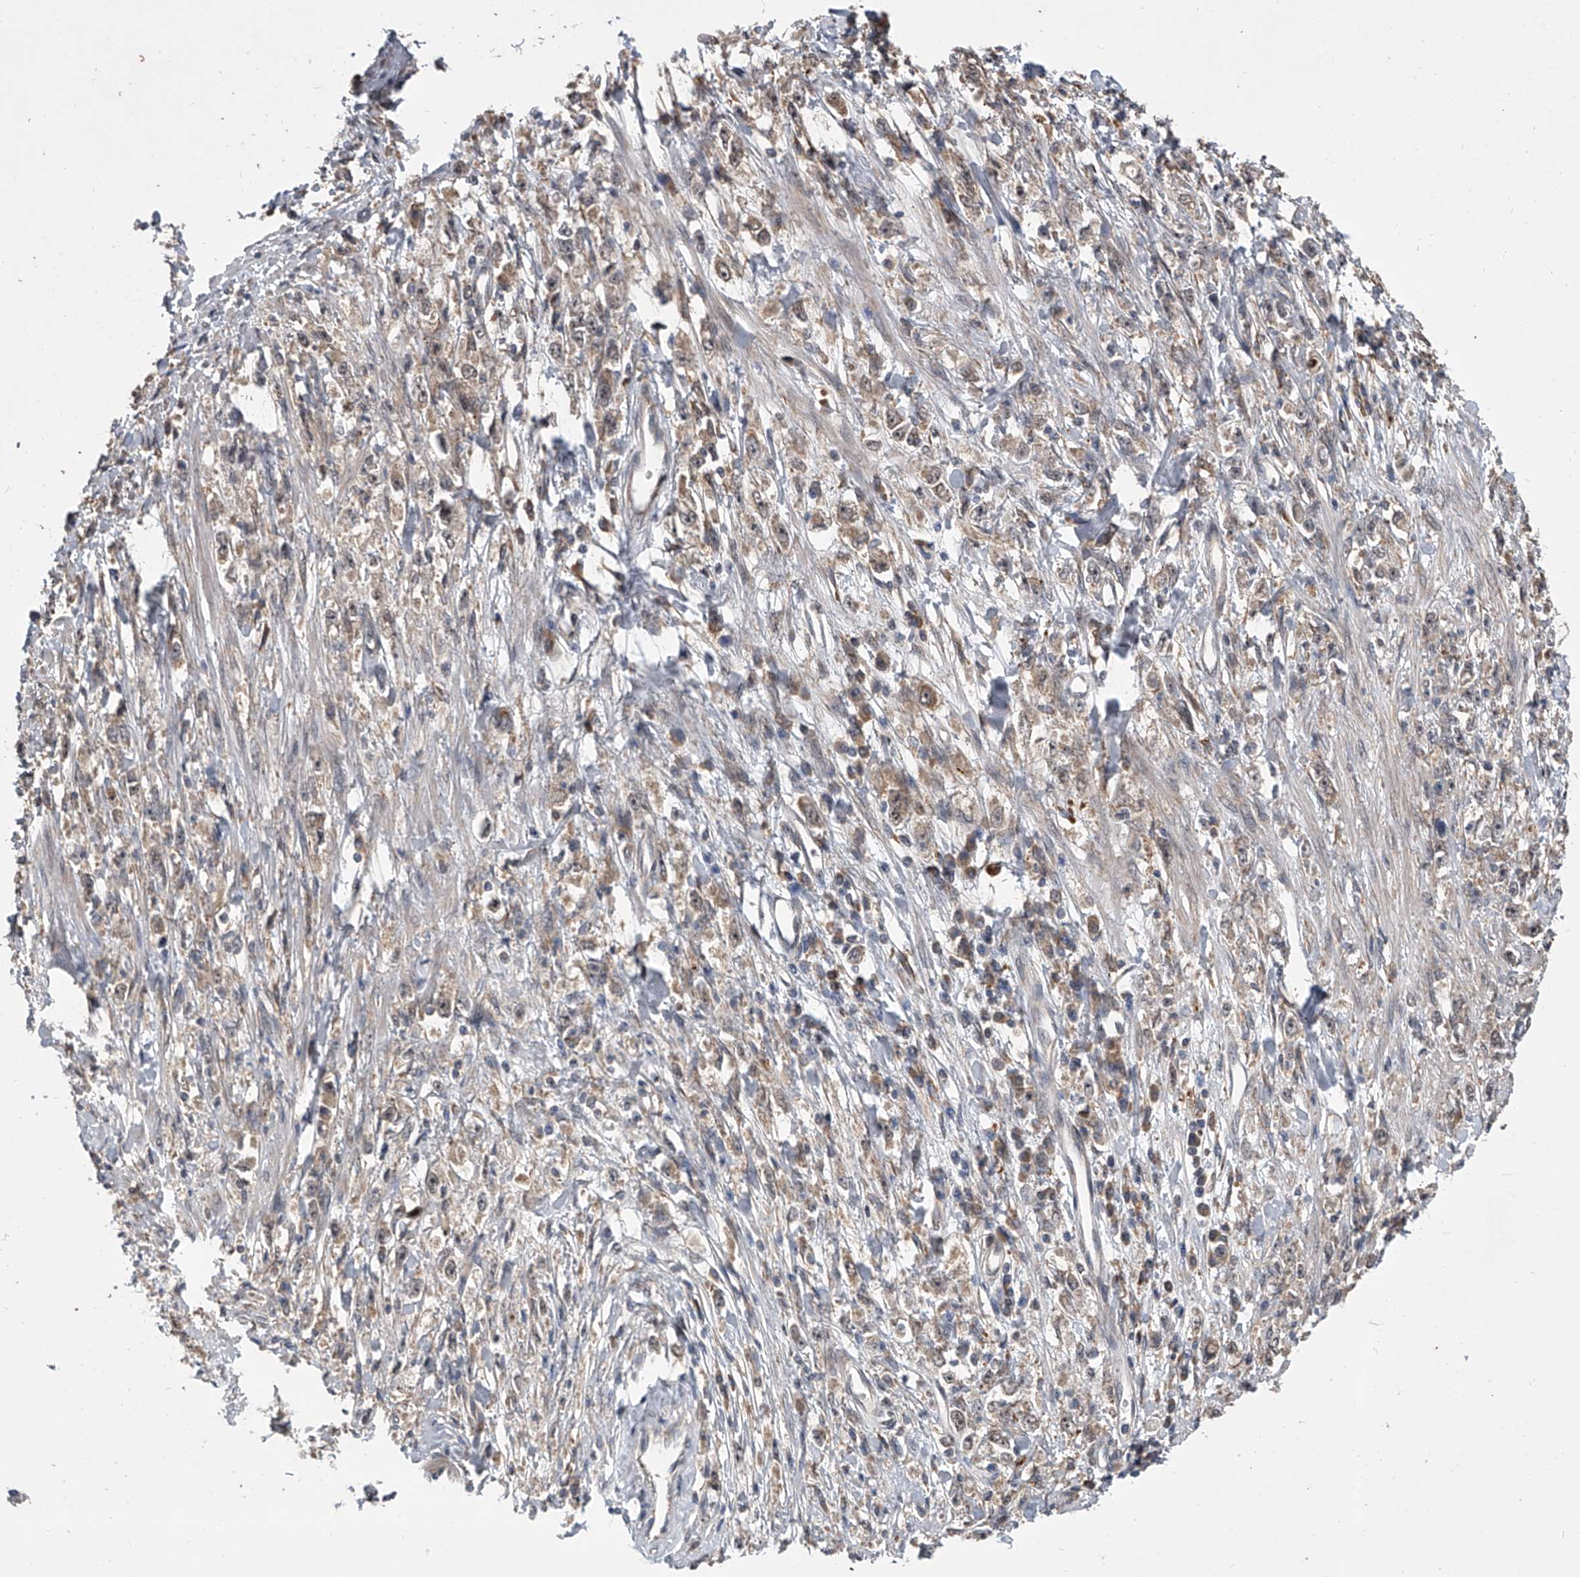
{"staining": {"intensity": "weak", "quantity": "25%-75%", "location": "cytoplasmic/membranous"}, "tissue": "stomach cancer", "cell_type": "Tumor cells", "image_type": "cancer", "snomed": [{"axis": "morphology", "description": "Adenocarcinoma, NOS"}, {"axis": "topography", "description": "Stomach"}], "caption": "Stomach cancer (adenocarcinoma) stained with immunohistochemistry exhibits weak cytoplasmic/membranous expression in approximately 25%-75% of tumor cells.", "gene": "GEMIN8", "patient": {"sex": "female", "age": 59}}